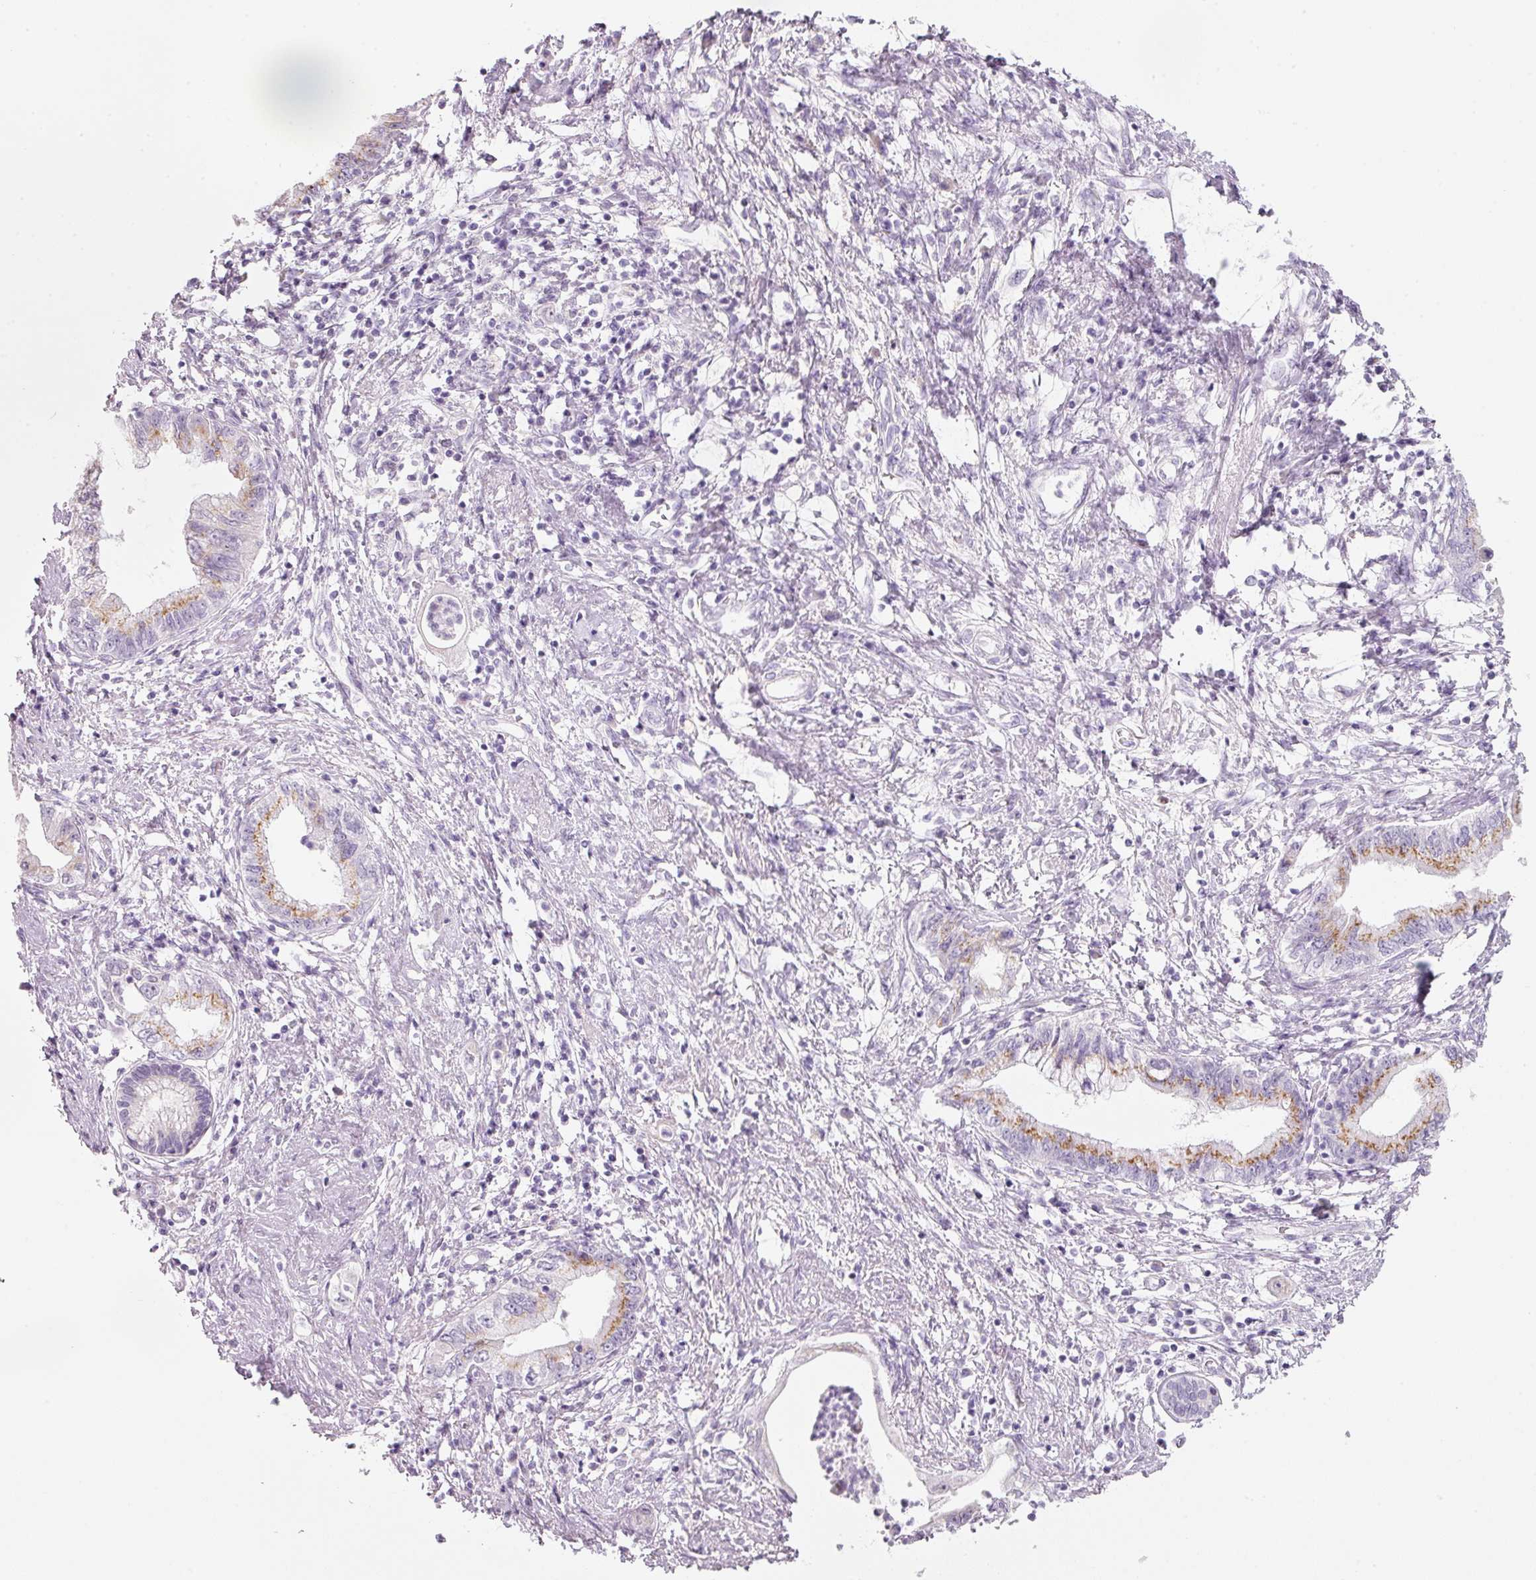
{"staining": {"intensity": "moderate", "quantity": ">75%", "location": "cytoplasmic/membranous"}, "tissue": "pancreatic cancer", "cell_type": "Tumor cells", "image_type": "cancer", "snomed": [{"axis": "morphology", "description": "Adenocarcinoma, NOS"}, {"axis": "topography", "description": "Pancreas"}], "caption": "Protein expression analysis of human pancreatic cancer (adenocarcinoma) reveals moderate cytoplasmic/membranous expression in approximately >75% of tumor cells. (DAB (3,3'-diaminobenzidine) = brown stain, brightfield microscopy at high magnification).", "gene": "ENSG00000206549", "patient": {"sex": "female", "age": 73}}